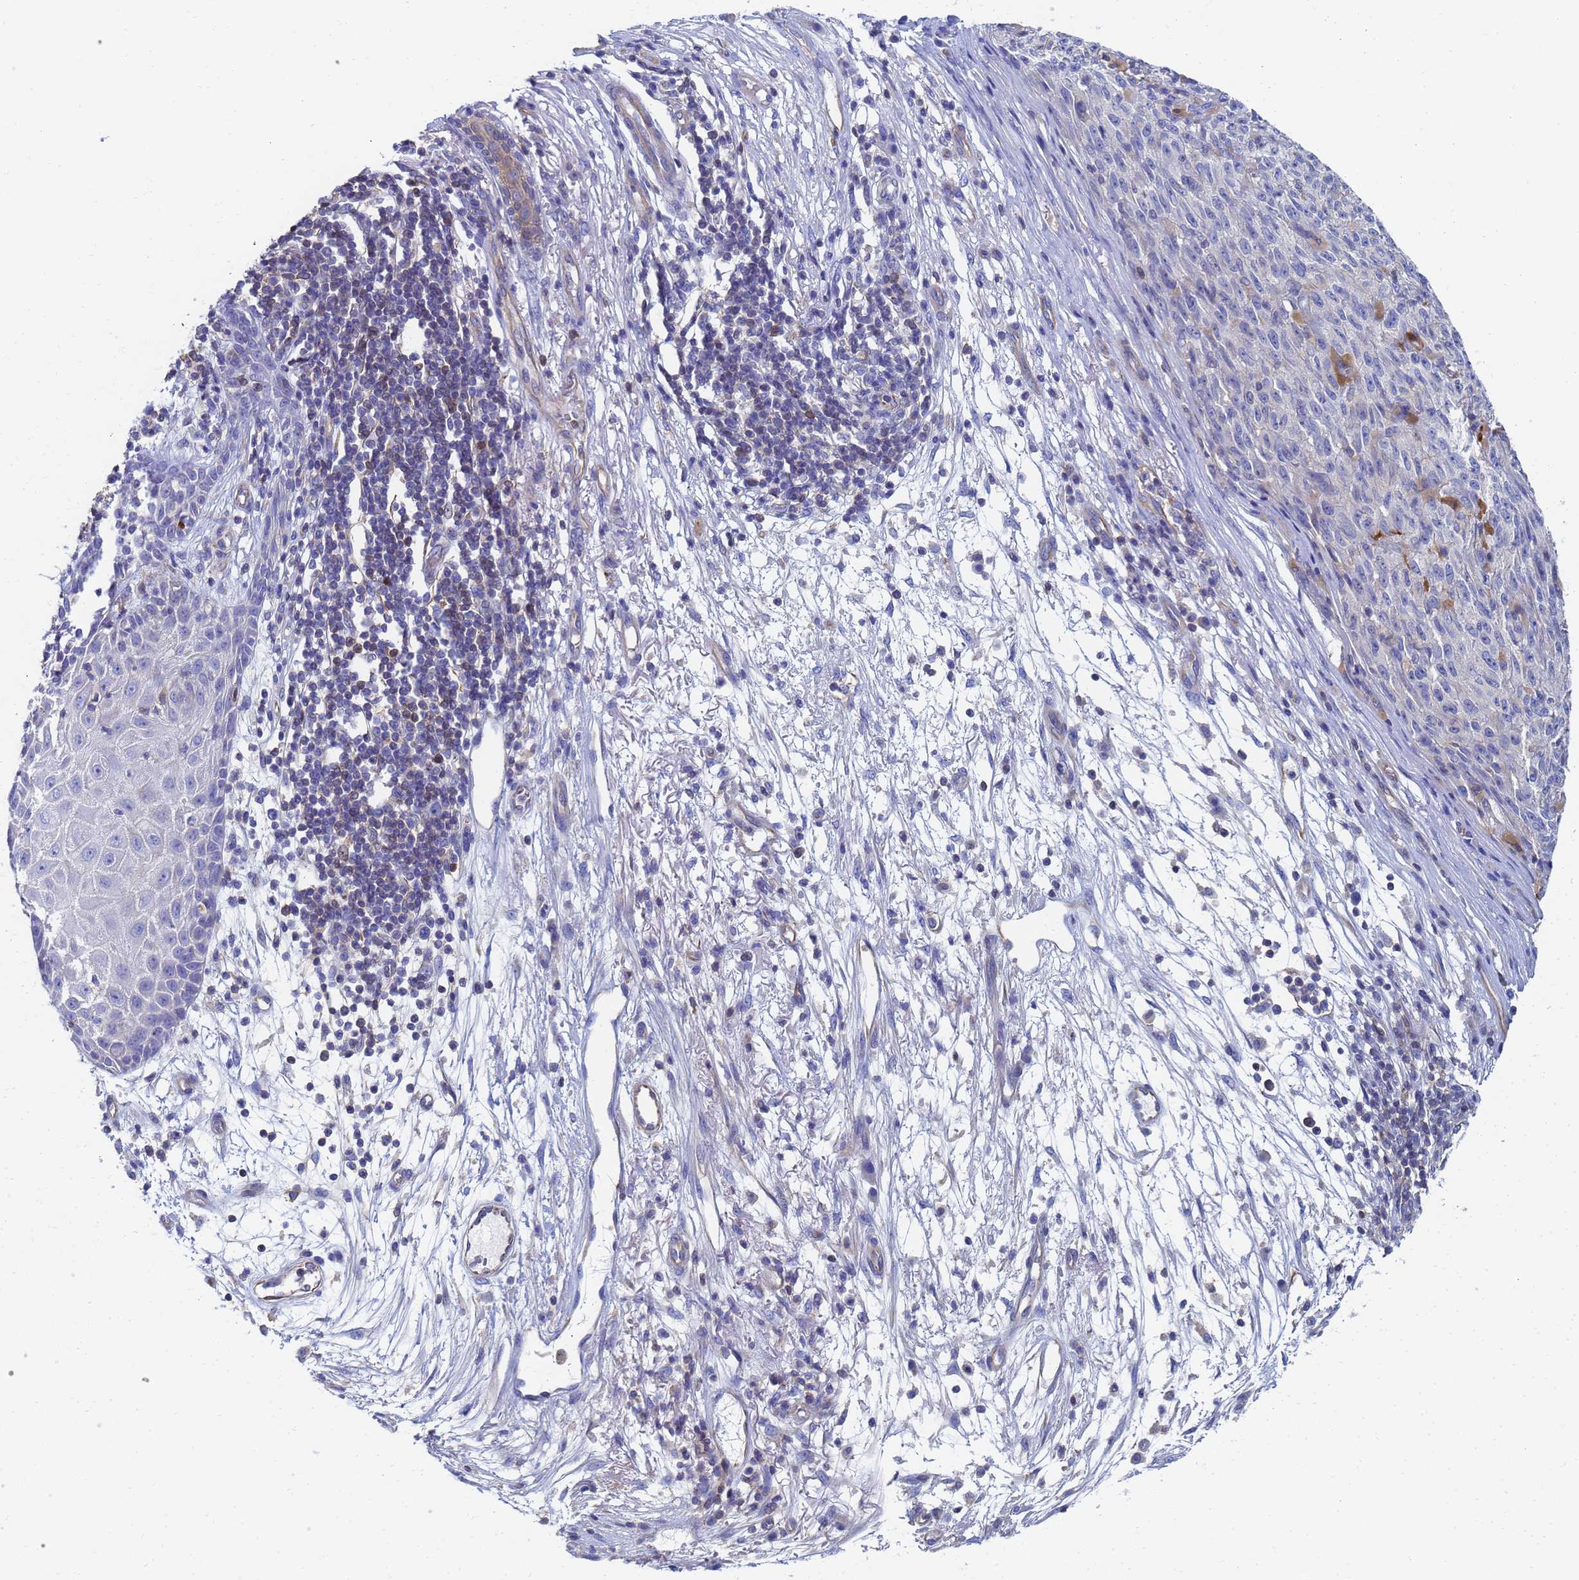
{"staining": {"intensity": "negative", "quantity": "none", "location": "none"}, "tissue": "melanoma", "cell_type": "Tumor cells", "image_type": "cancer", "snomed": [{"axis": "morphology", "description": "Malignant melanoma, NOS"}, {"axis": "topography", "description": "Skin"}], "caption": "A micrograph of malignant melanoma stained for a protein displays no brown staining in tumor cells. (Stains: DAB (3,3'-diaminobenzidine) immunohistochemistry (IHC) with hematoxylin counter stain, Microscopy: brightfield microscopy at high magnification).", "gene": "GCHFR", "patient": {"sex": "female", "age": 82}}